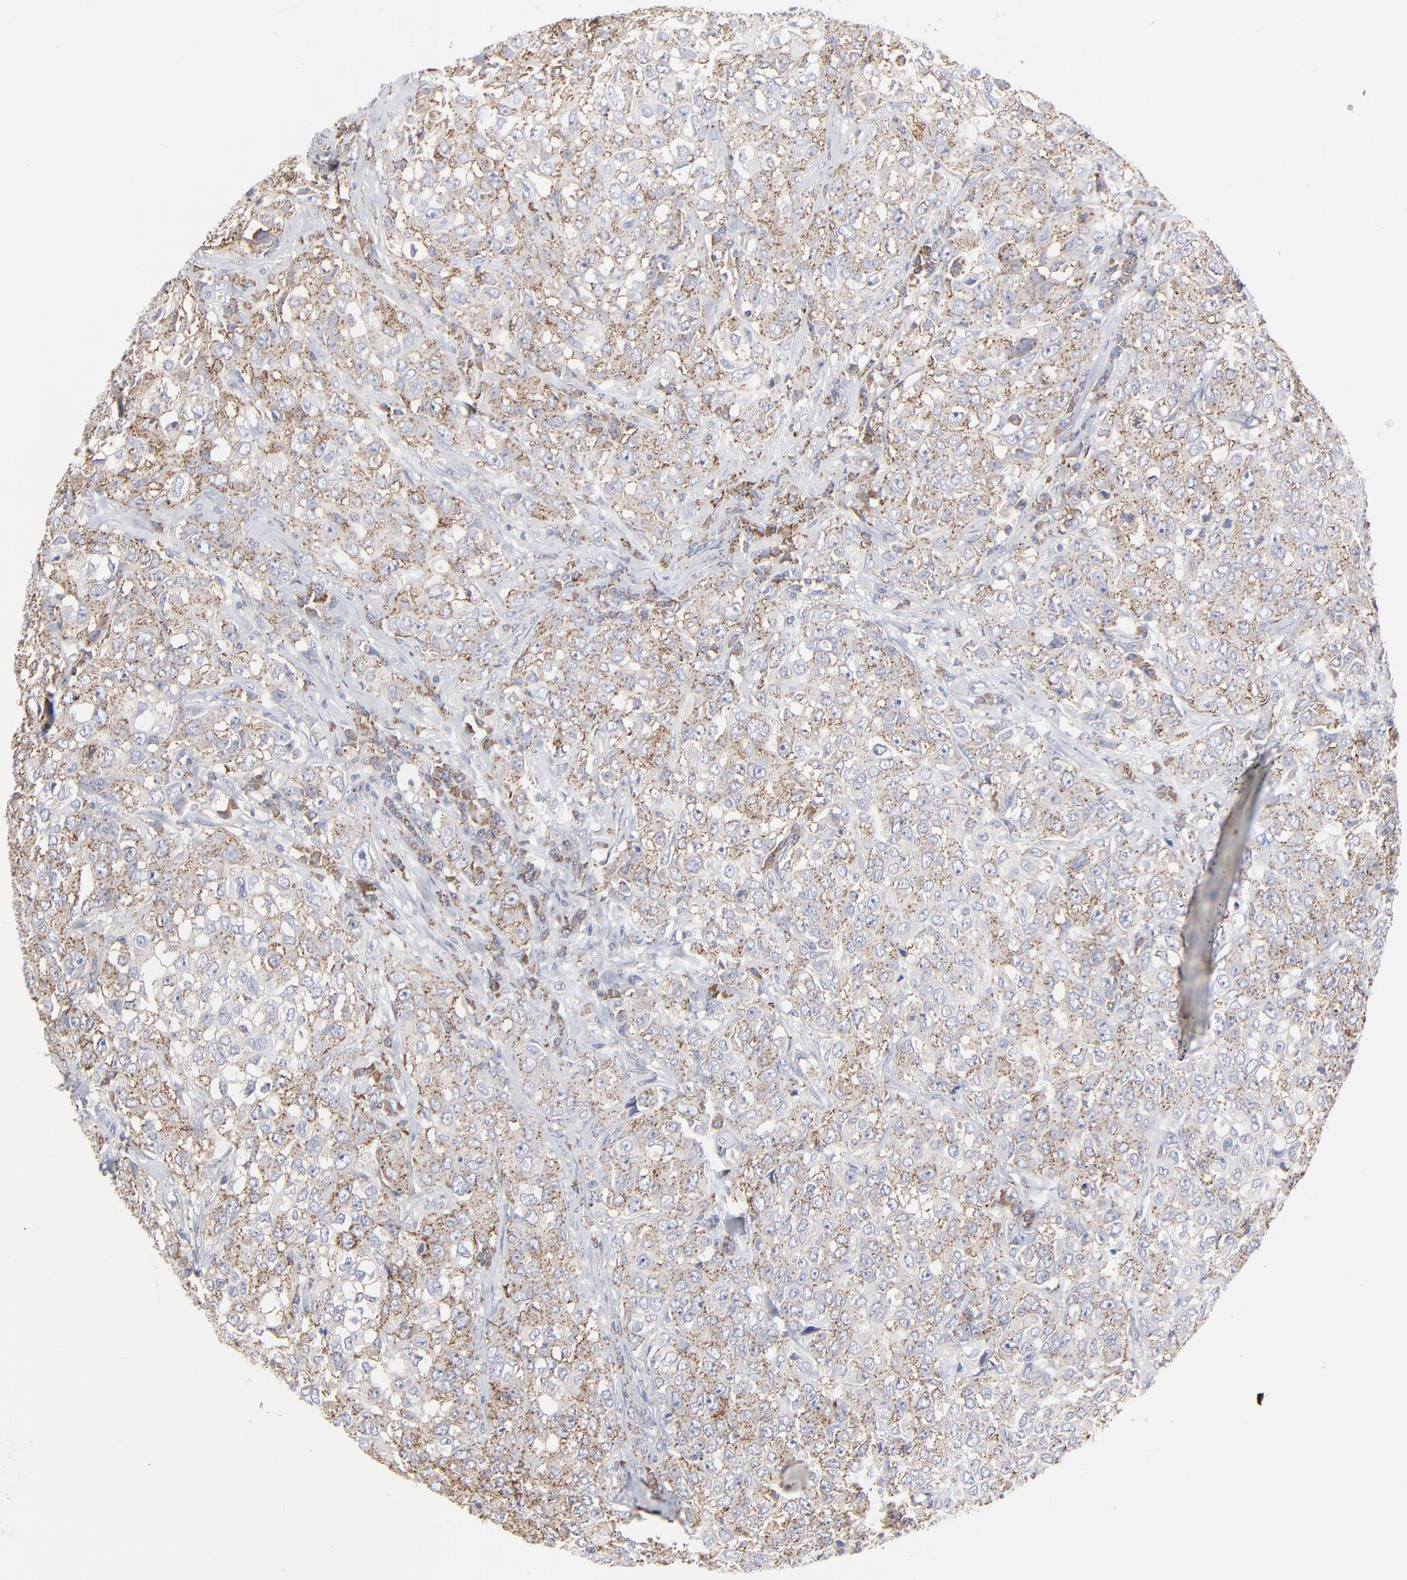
{"staining": {"intensity": "weak", "quantity": ">75%", "location": "cytoplasmic/membranous"}, "tissue": "urothelial cancer", "cell_type": "Tumor cells", "image_type": "cancer", "snomed": [{"axis": "morphology", "description": "Urothelial carcinoma, High grade"}, {"axis": "topography", "description": "Urinary bladder"}], "caption": "Immunohistochemistry (IHC) staining of high-grade urothelial carcinoma, which exhibits low levels of weak cytoplasmic/membranous positivity in about >75% of tumor cells indicating weak cytoplasmic/membranous protein positivity. The staining was performed using DAB (3,3'-diaminobenzidine) (brown) for protein detection and nuclei were counterstained in hematoxylin (blue).", "gene": "TRIM22", "patient": {"sex": "female", "age": 75}}